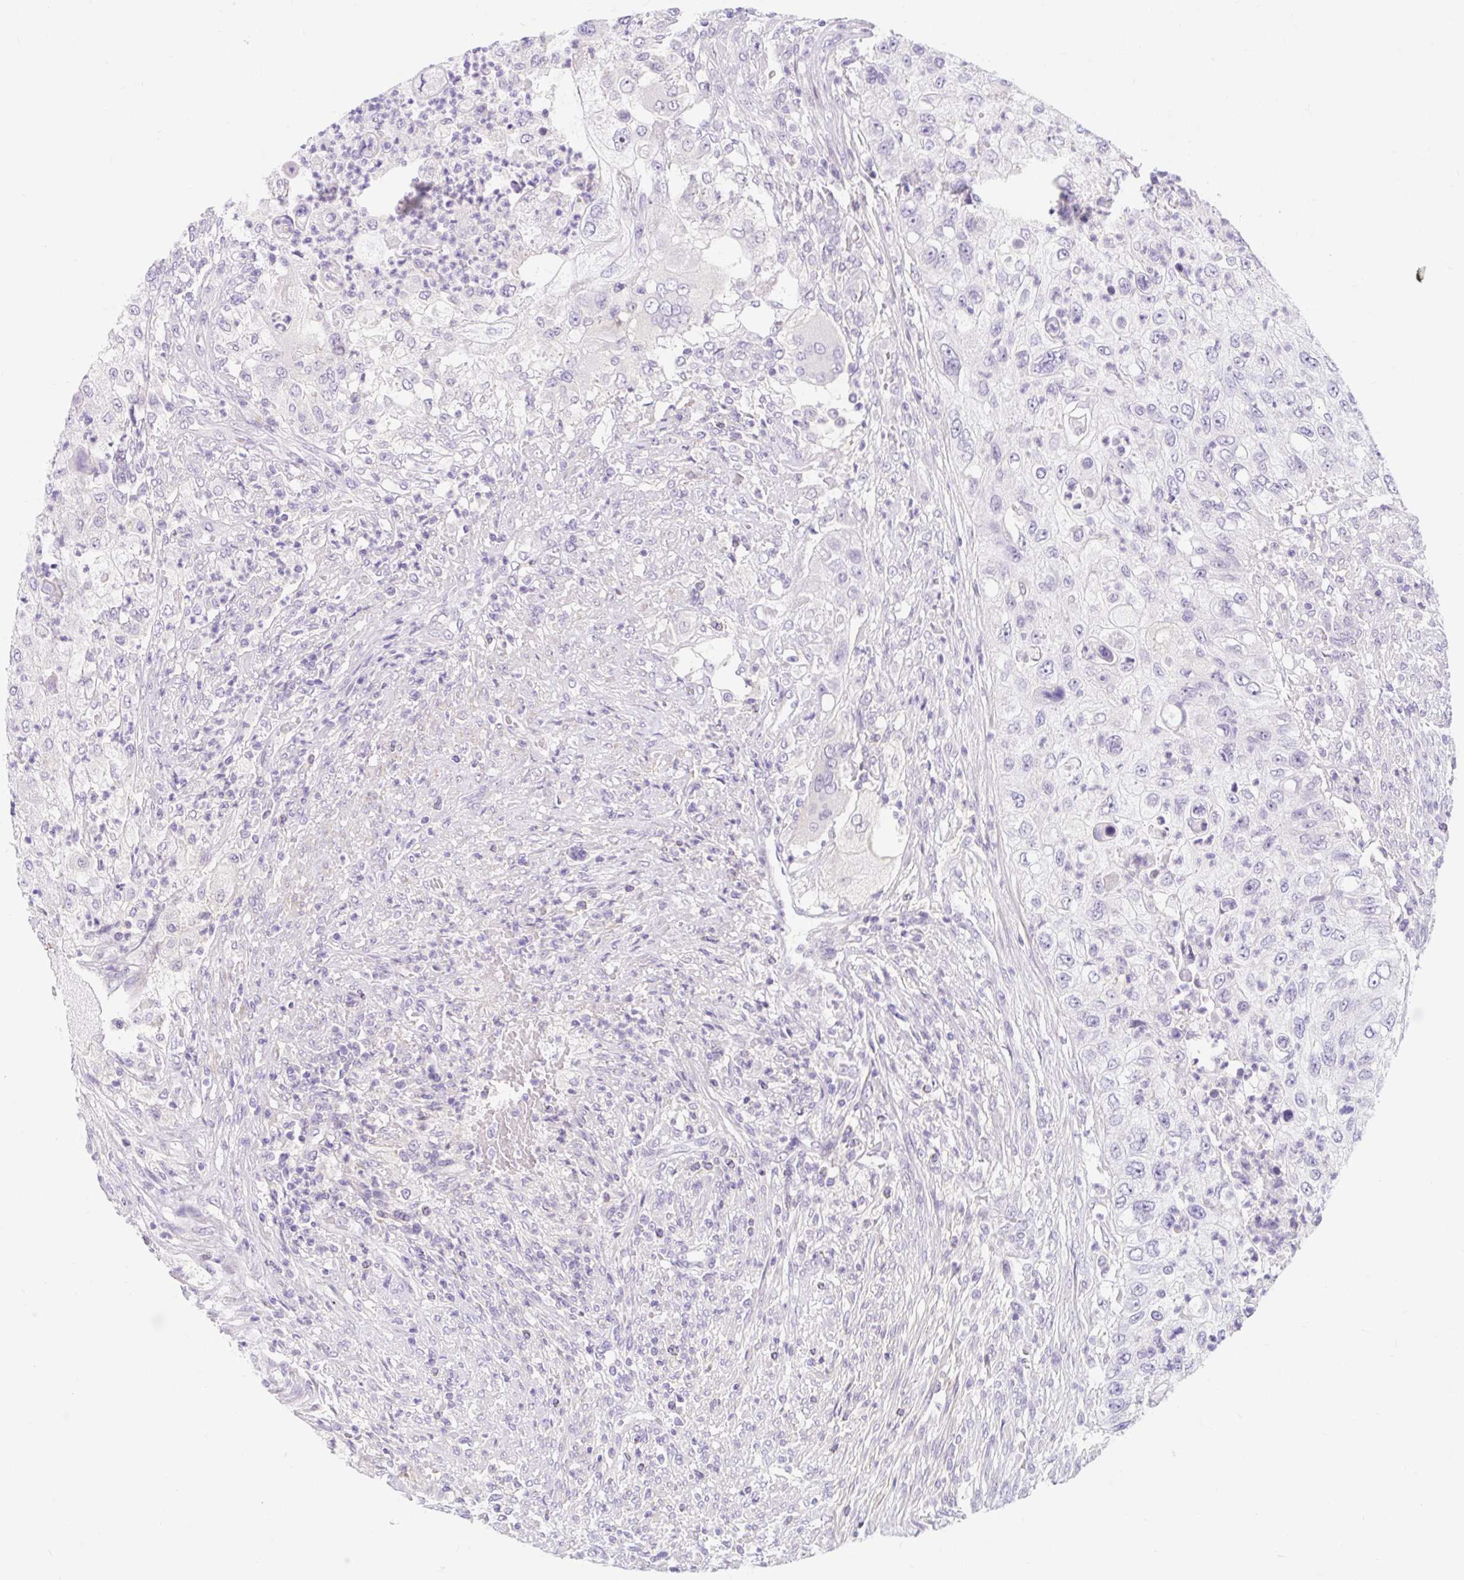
{"staining": {"intensity": "negative", "quantity": "none", "location": "none"}, "tissue": "urothelial cancer", "cell_type": "Tumor cells", "image_type": "cancer", "snomed": [{"axis": "morphology", "description": "Urothelial carcinoma, High grade"}, {"axis": "topography", "description": "Urinary bladder"}], "caption": "An immunohistochemistry photomicrograph of urothelial cancer is shown. There is no staining in tumor cells of urothelial cancer.", "gene": "SLC28A1", "patient": {"sex": "female", "age": 60}}